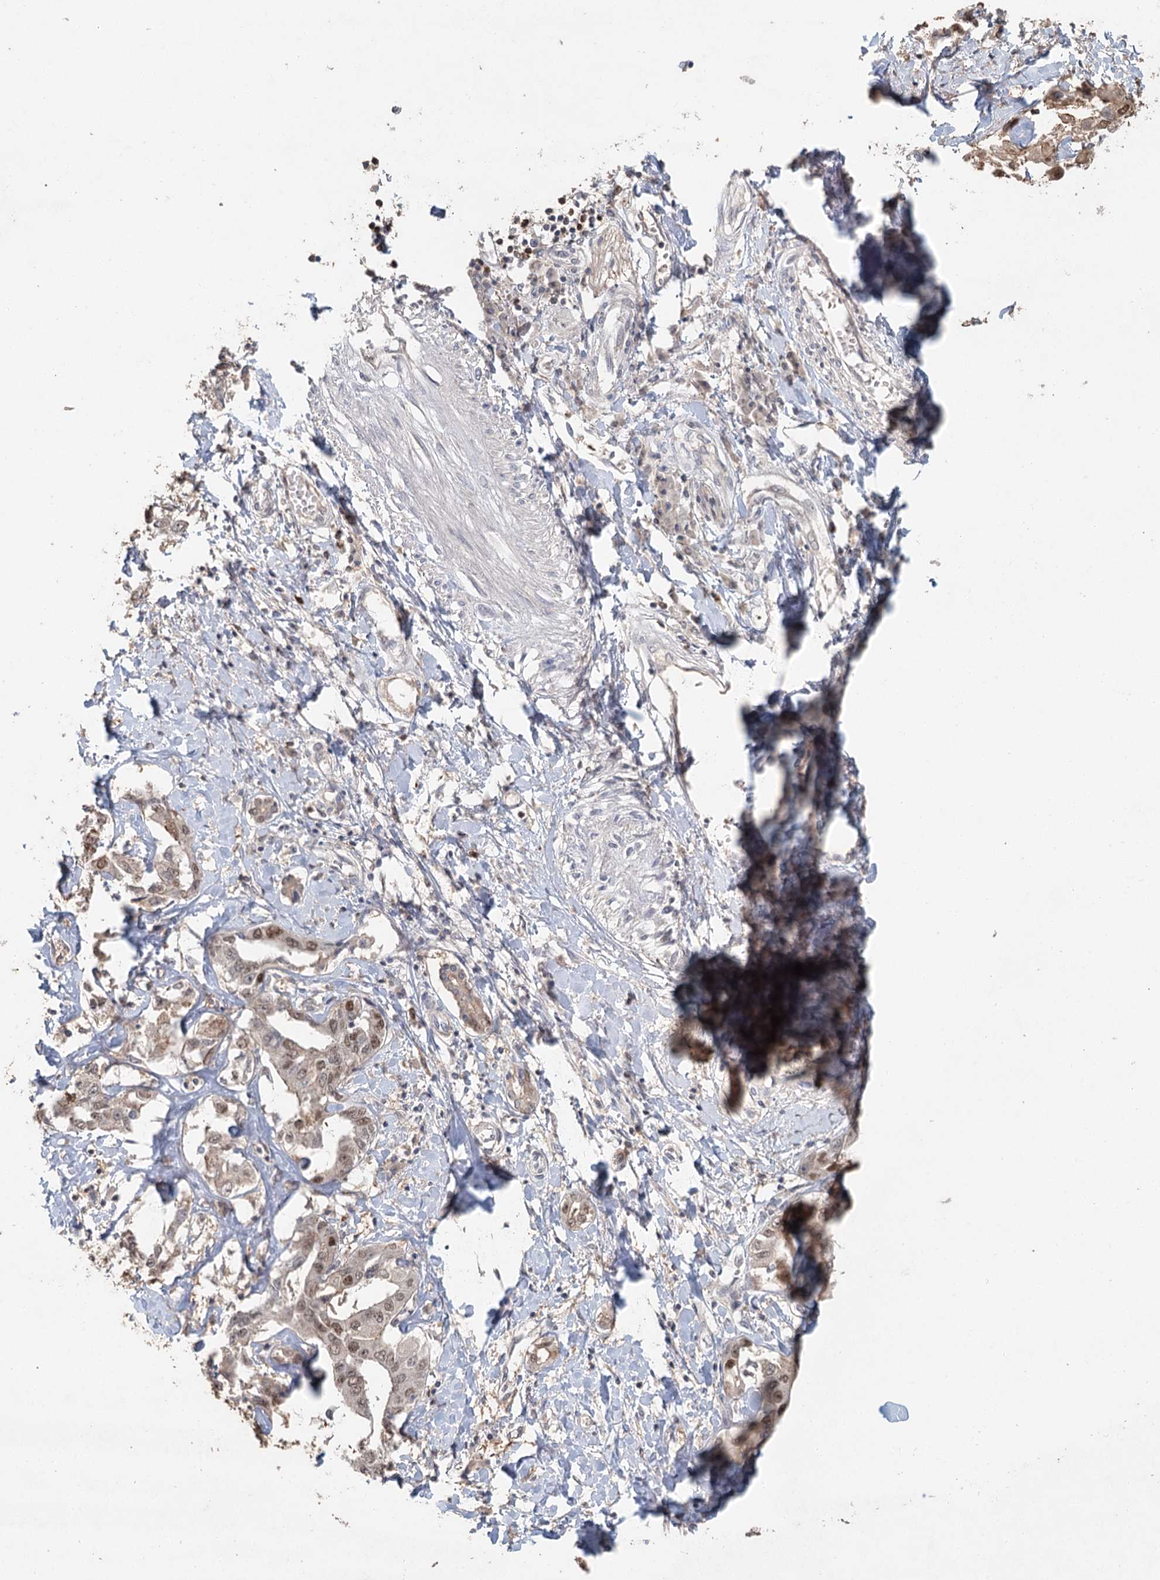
{"staining": {"intensity": "moderate", "quantity": ">75%", "location": "nuclear"}, "tissue": "liver cancer", "cell_type": "Tumor cells", "image_type": "cancer", "snomed": [{"axis": "morphology", "description": "Cholangiocarcinoma"}, {"axis": "topography", "description": "Liver"}], "caption": "IHC photomicrograph of neoplastic tissue: human liver cholangiocarcinoma stained using immunohistochemistry shows medium levels of moderate protein expression localized specifically in the nuclear of tumor cells, appearing as a nuclear brown color.", "gene": "ADK", "patient": {"sex": "male", "age": 59}}